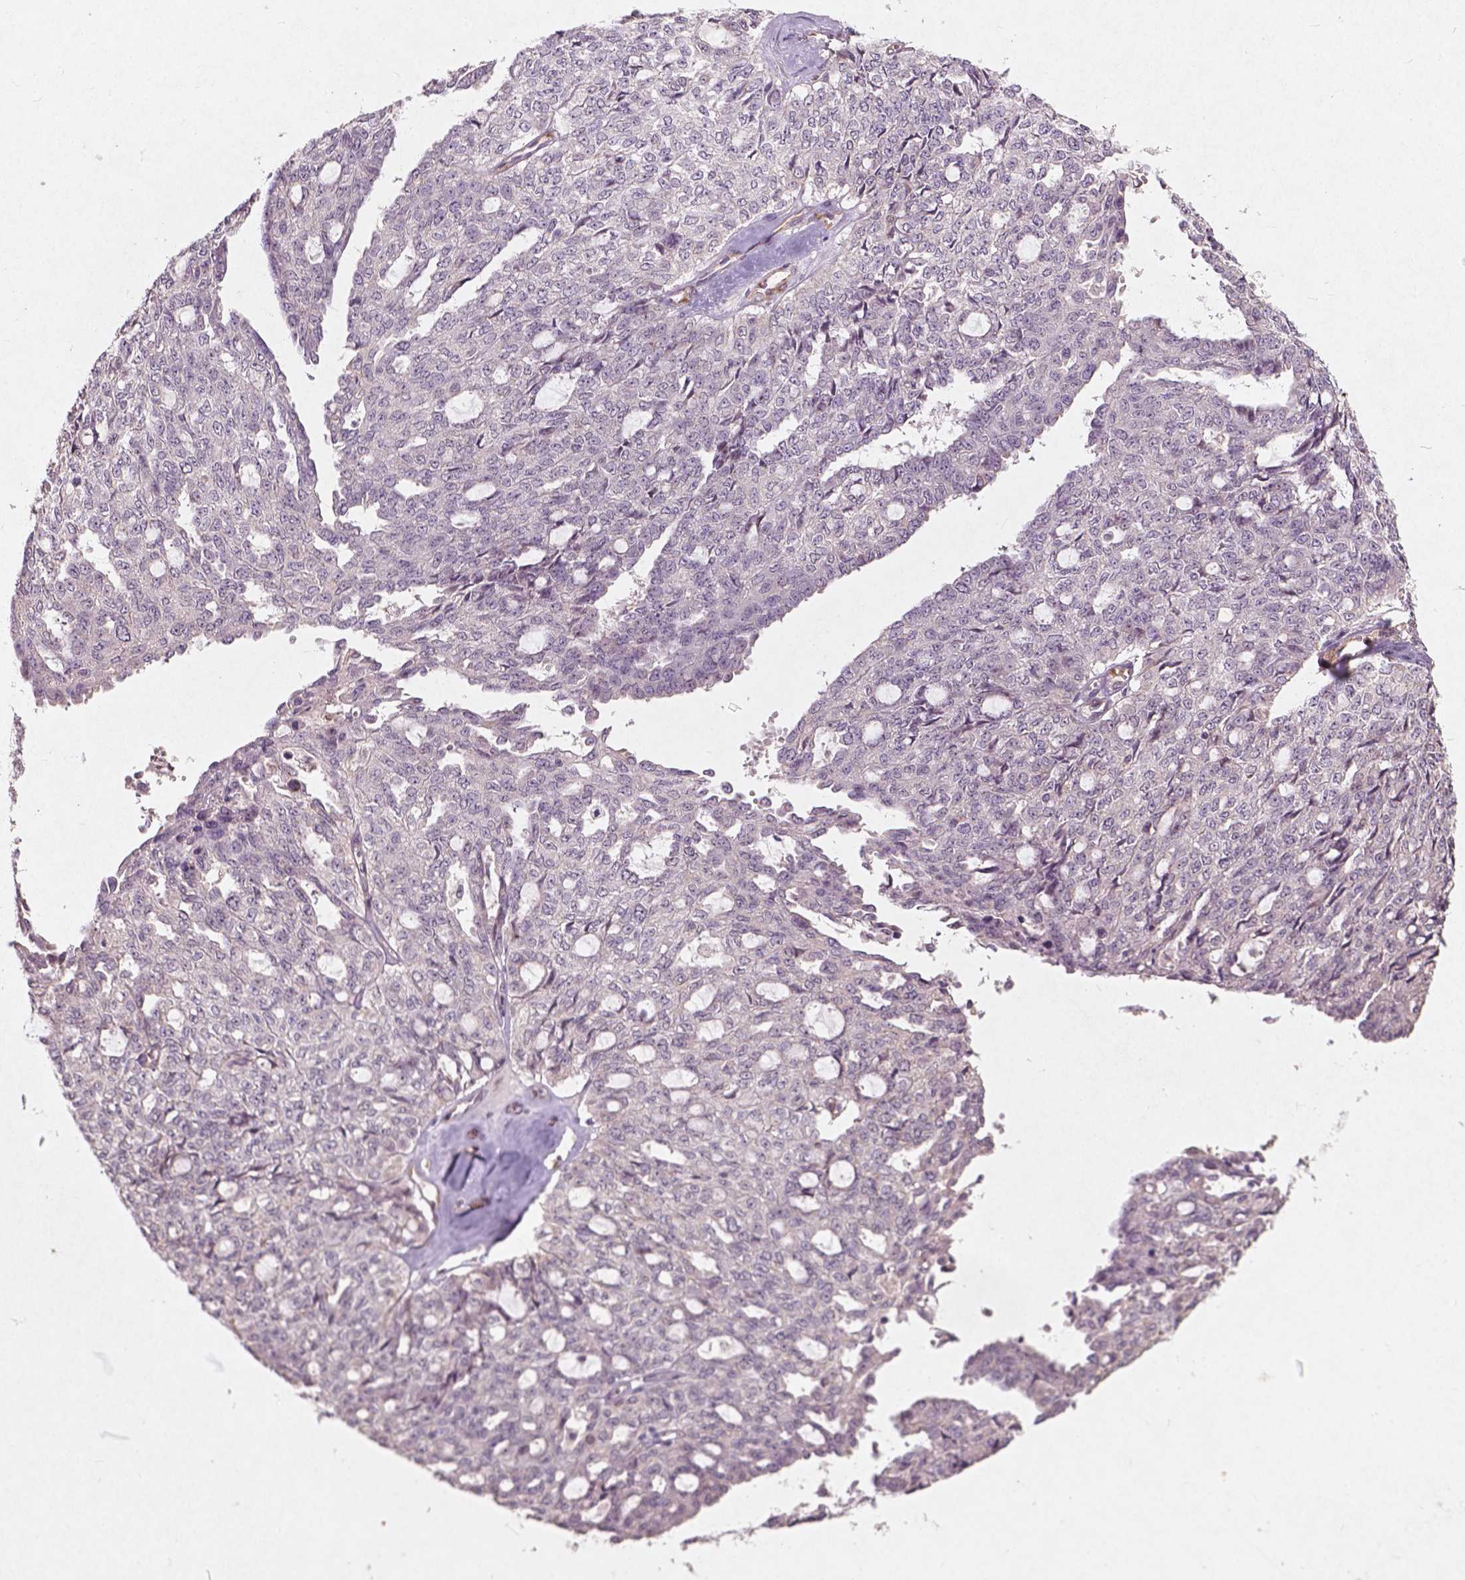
{"staining": {"intensity": "negative", "quantity": "none", "location": "none"}, "tissue": "ovarian cancer", "cell_type": "Tumor cells", "image_type": "cancer", "snomed": [{"axis": "morphology", "description": "Cystadenocarcinoma, serous, NOS"}, {"axis": "topography", "description": "Ovary"}], "caption": "Immunohistochemistry of human ovarian cancer exhibits no expression in tumor cells. (DAB (3,3'-diaminobenzidine) immunohistochemistry, high magnification).", "gene": "SMAD2", "patient": {"sex": "female", "age": 71}}